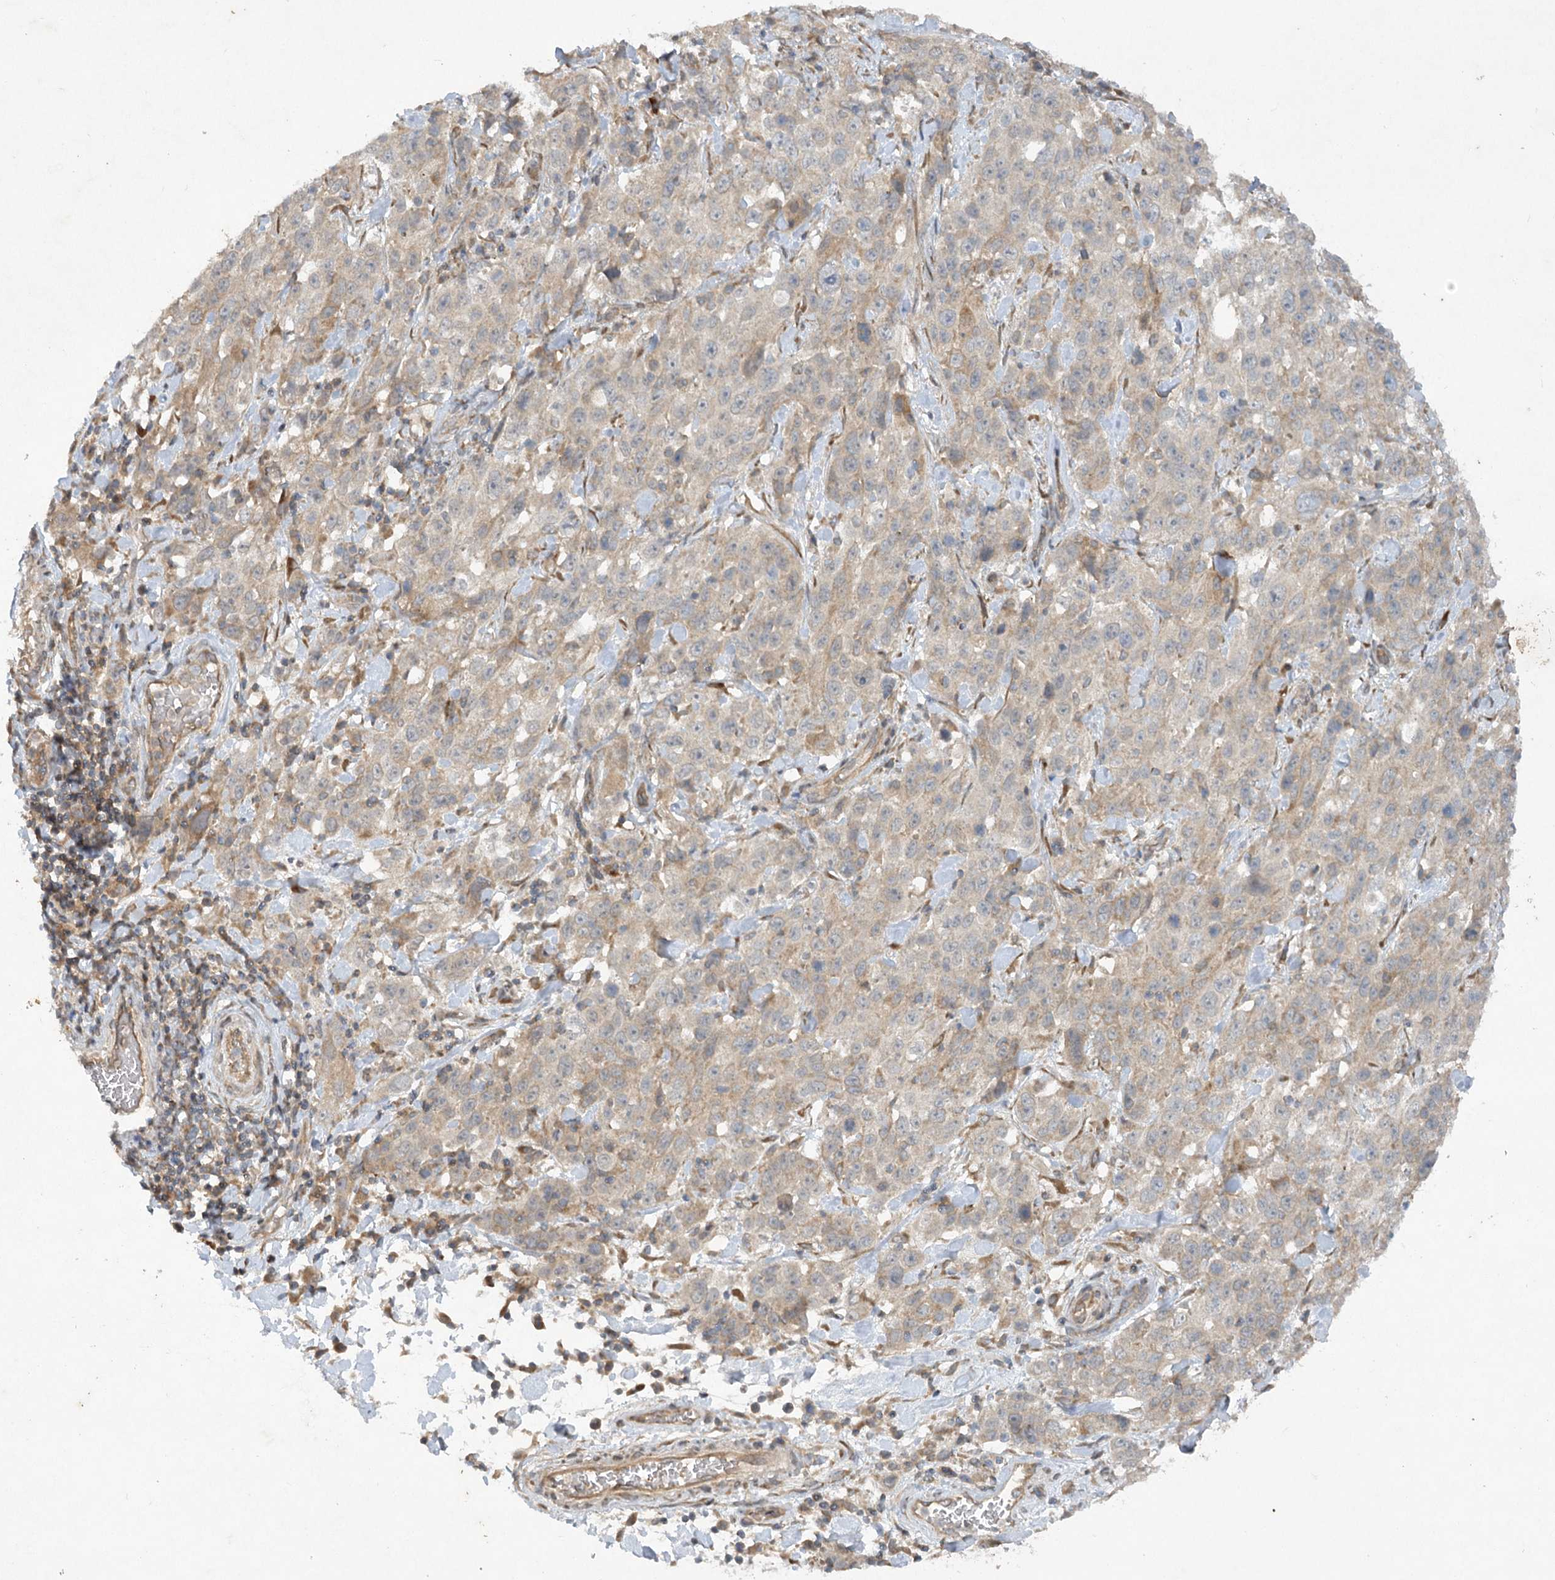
{"staining": {"intensity": "weak", "quantity": "25%-75%", "location": "cytoplasmic/membranous"}, "tissue": "stomach cancer", "cell_type": "Tumor cells", "image_type": "cancer", "snomed": [{"axis": "morphology", "description": "Normal tissue, NOS"}, {"axis": "morphology", "description": "Adenocarcinoma, NOS"}, {"axis": "topography", "description": "Lymph node"}, {"axis": "topography", "description": "Stomach"}], "caption": "Stomach cancer stained with immunohistochemistry shows weak cytoplasmic/membranous staining in about 25%-75% of tumor cells.", "gene": "TRAF3IP1", "patient": {"sex": "male", "age": 48}}